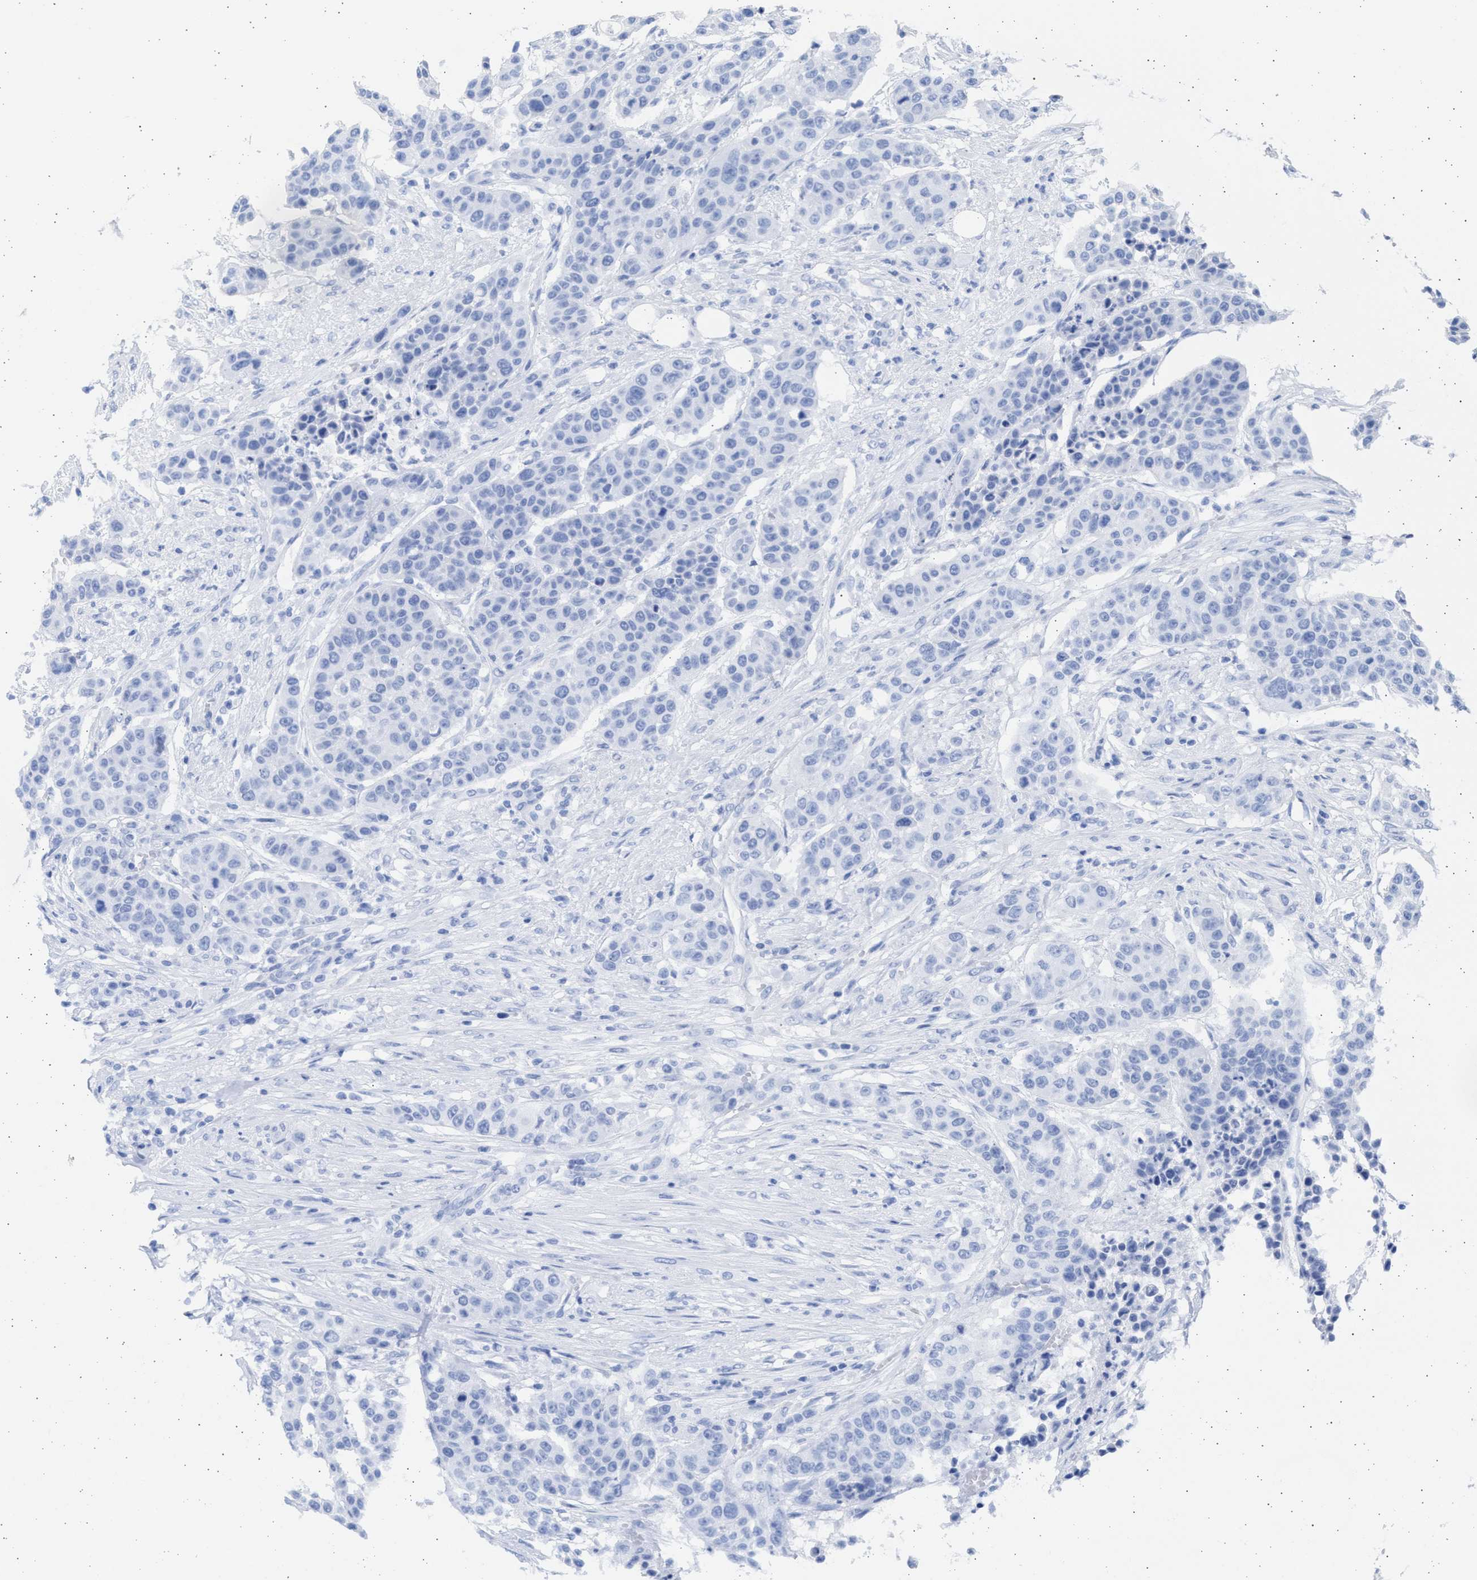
{"staining": {"intensity": "negative", "quantity": "none", "location": "none"}, "tissue": "urothelial cancer", "cell_type": "Tumor cells", "image_type": "cancer", "snomed": [{"axis": "morphology", "description": "Urothelial carcinoma, High grade"}, {"axis": "topography", "description": "Urinary bladder"}], "caption": "Immunohistochemical staining of human urothelial cancer displays no significant staining in tumor cells.", "gene": "ALDOC", "patient": {"sex": "male", "age": 74}}